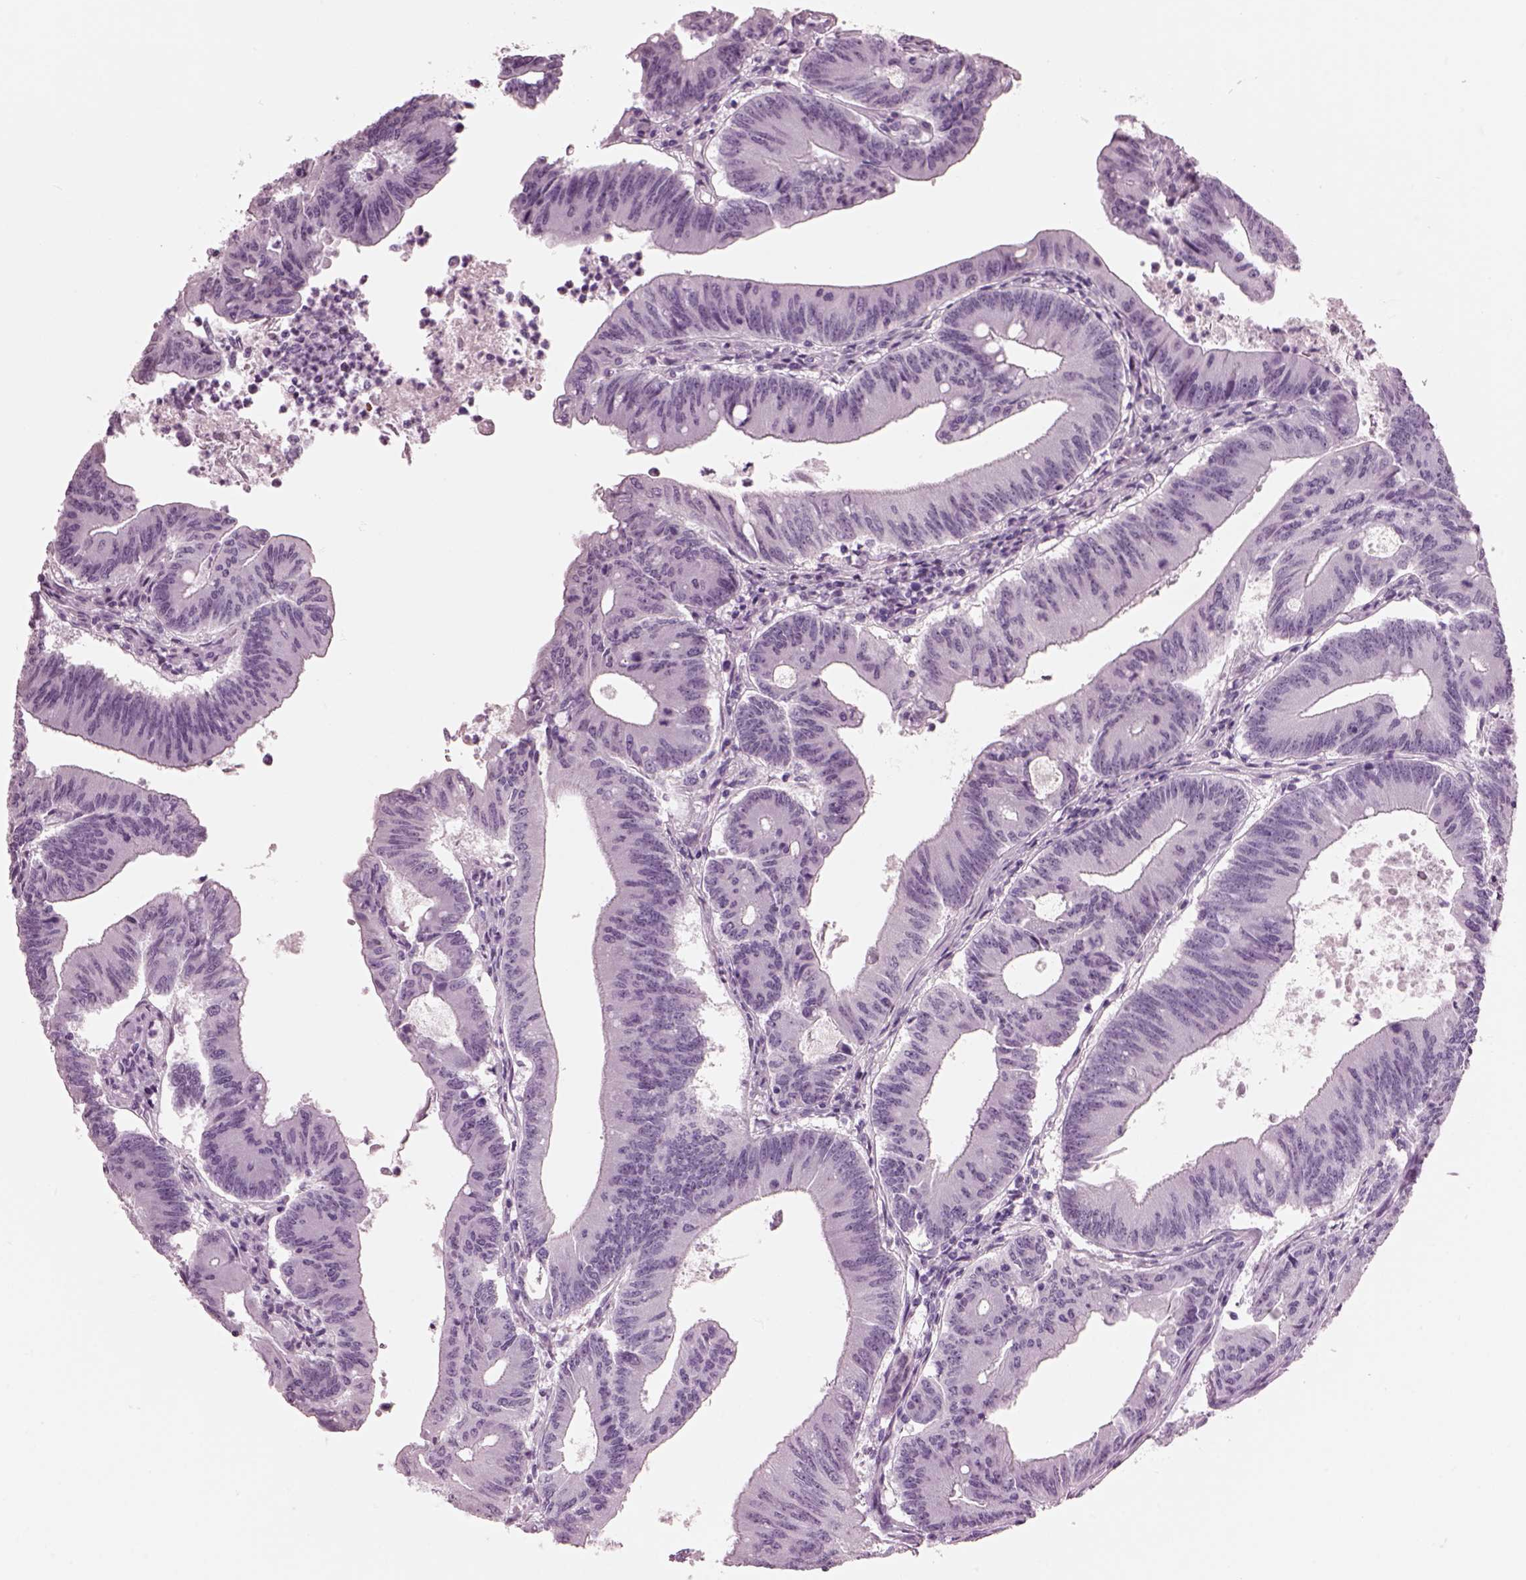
{"staining": {"intensity": "negative", "quantity": "none", "location": "none"}, "tissue": "colorectal cancer", "cell_type": "Tumor cells", "image_type": "cancer", "snomed": [{"axis": "morphology", "description": "Adenocarcinoma, NOS"}, {"axis": "topography", "description": "Colon"}], "caption": "Histopathology image shows no significant protein expression in tumor cells of adenocarcinoma (colorectal).", "gene": "HYDIN", "patient": {"sex": "female", "age": 70}}